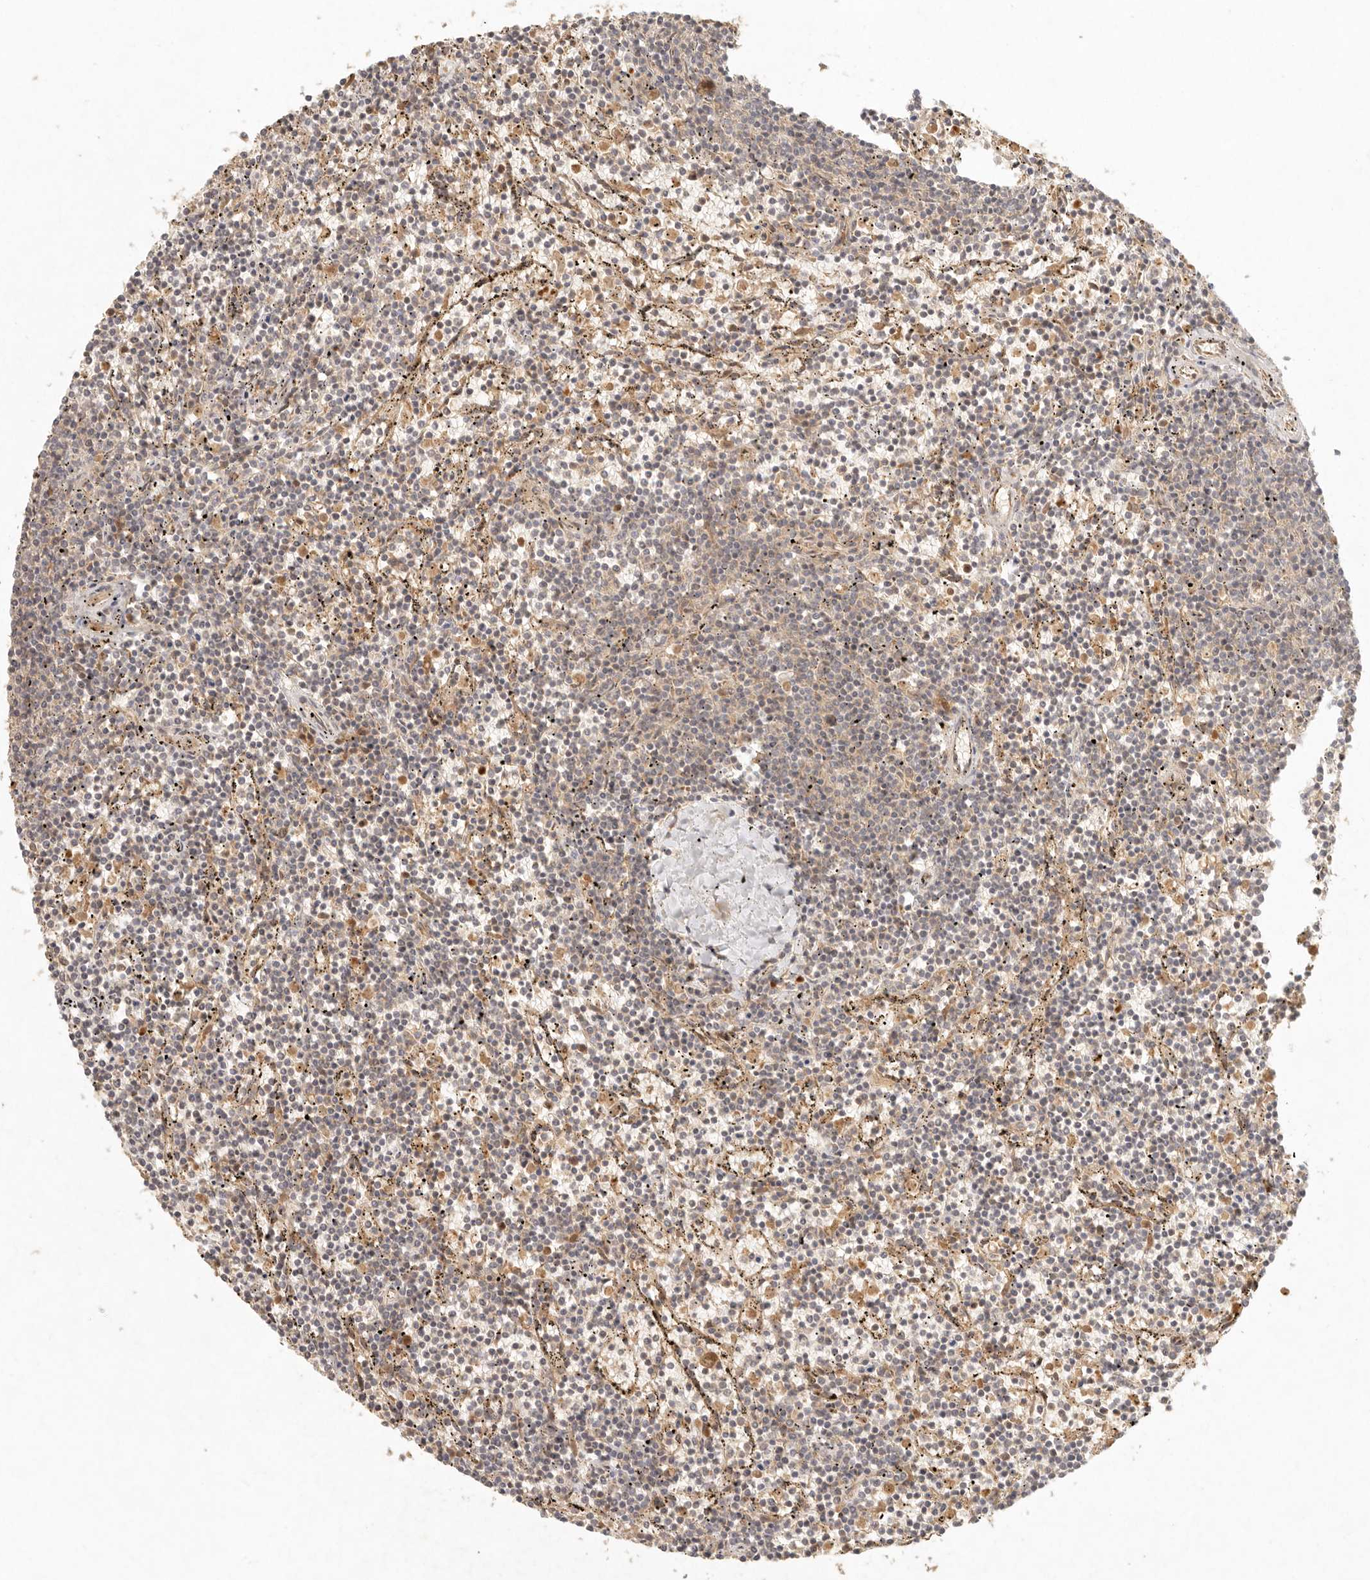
{"staining": {"intensity": "negative", "quantity": "none", "location": "none"}, "tissue": "lymphoma", "cell_type": "Tumor cells", "image_type": "cancer", "snomed": [{"axis": "morphology", "description": "Malignant lymphoma, non-Hodgkin's type, Low grade"}, {"axis": "topography", "description": "Spleen"}], "caption": "High magnification brightfield microscopy of low-grade malignant lymphoma, non-Hodgkin's type stained with DAB (3,3'-diaminobenzidine) (brown) and counterstained with hematoxylin (blue): tumor cells show no significant expression.", "gene": "ANKRD61", "patient": {"sex": "female", "age": 50}}